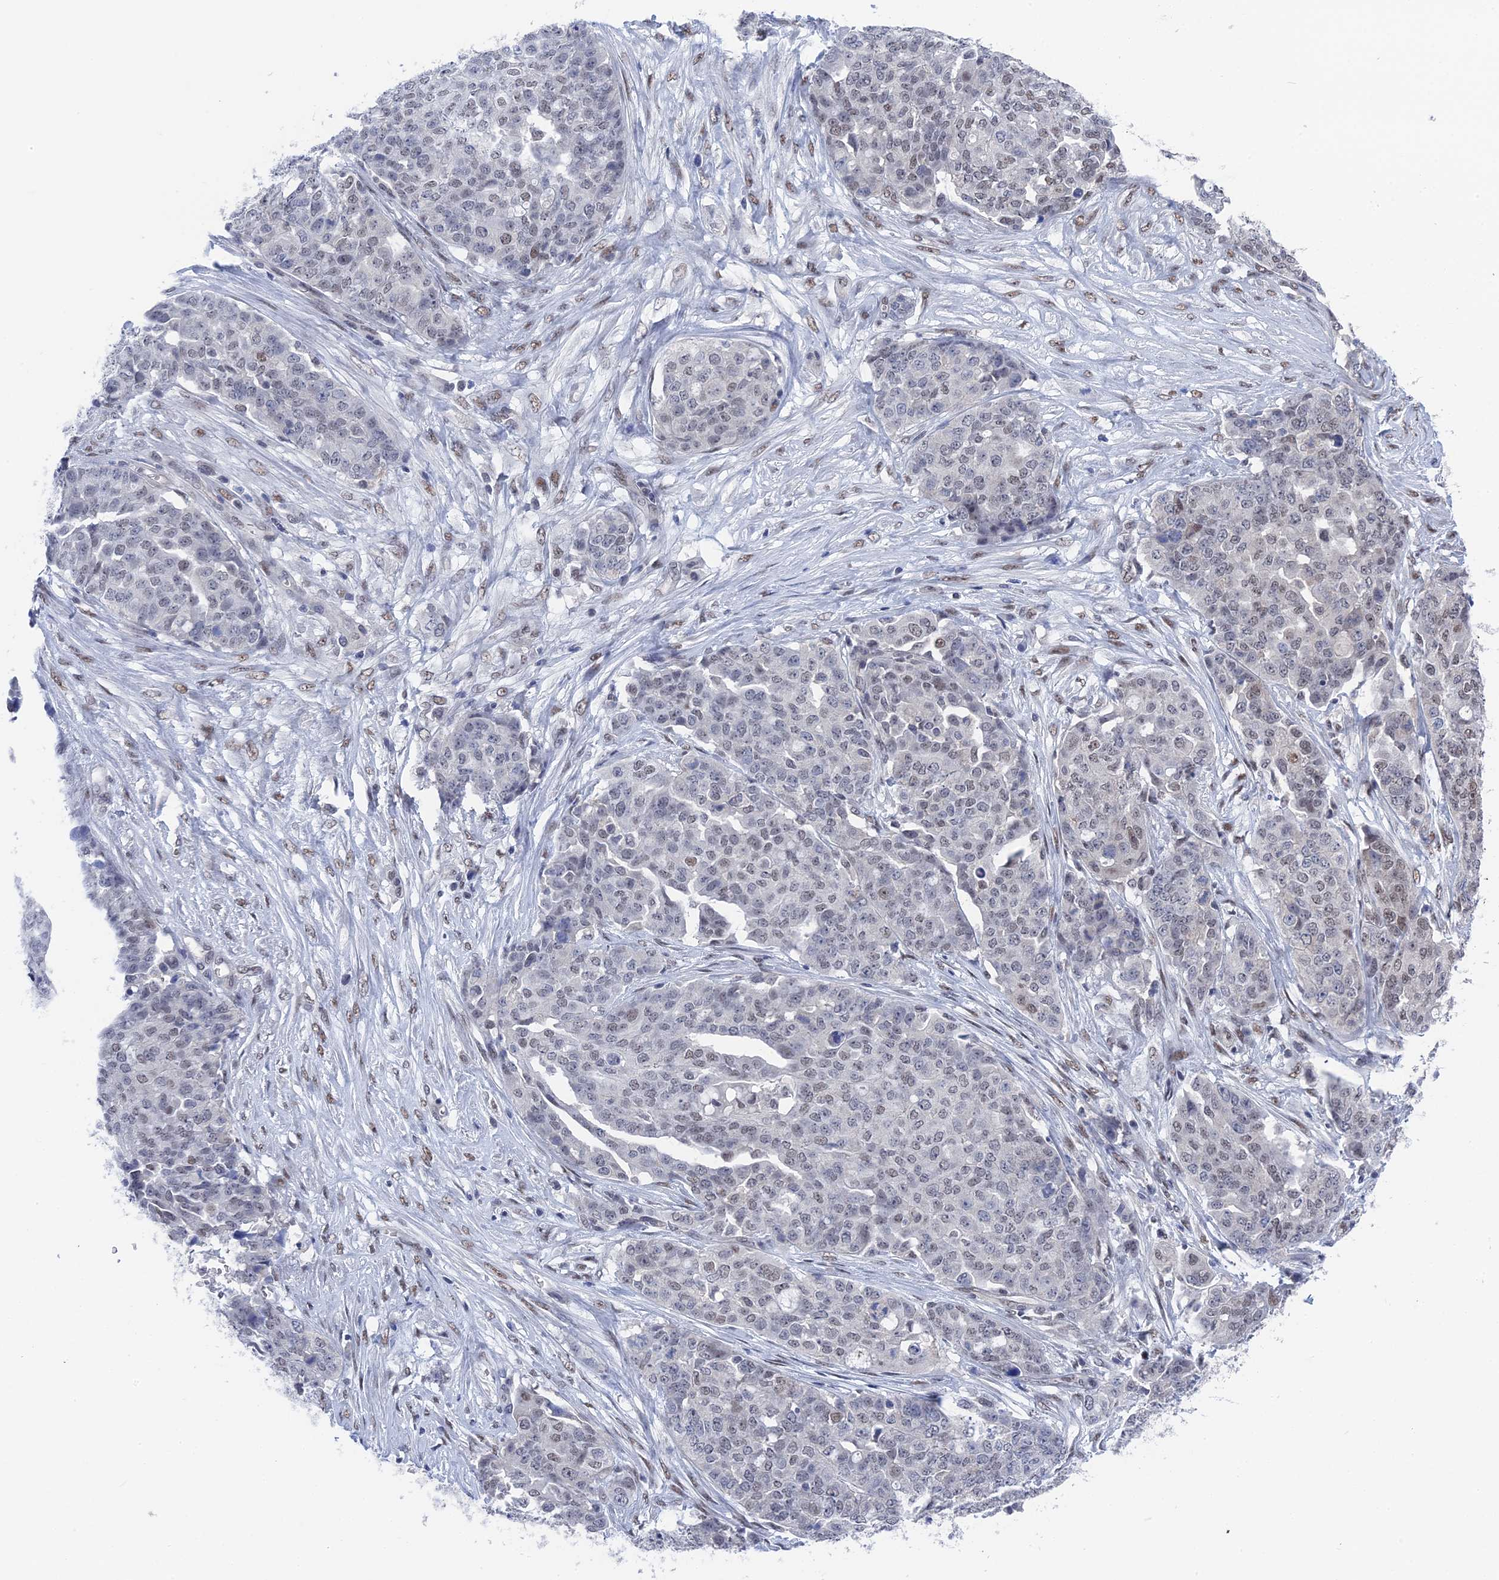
{"staining": {"intensity": "weak", "quantity": "25%-75%", "location": "nuclear"}, "tissue": "ovarian cancer", "cell_type": "Tumor cells", "image_type": "cancer", "snomed": [{"axis": "morphology", "description": "Cystadenocarcinoma, serous, NOS"}, {"axis": "topography", "description": "Soft tissue"}, {"axis": "topography", "description": "Ovary"}], "caption": "Protein analysis of ovarian cancer tissue reveals weak nuclear expression in approximately 25%-75% of tumor cells. (DAB = brown stain, brightfield microscopy at high magnification).", "gene": "TSSC4", "patient": {"sex": "female", "age": 57}}